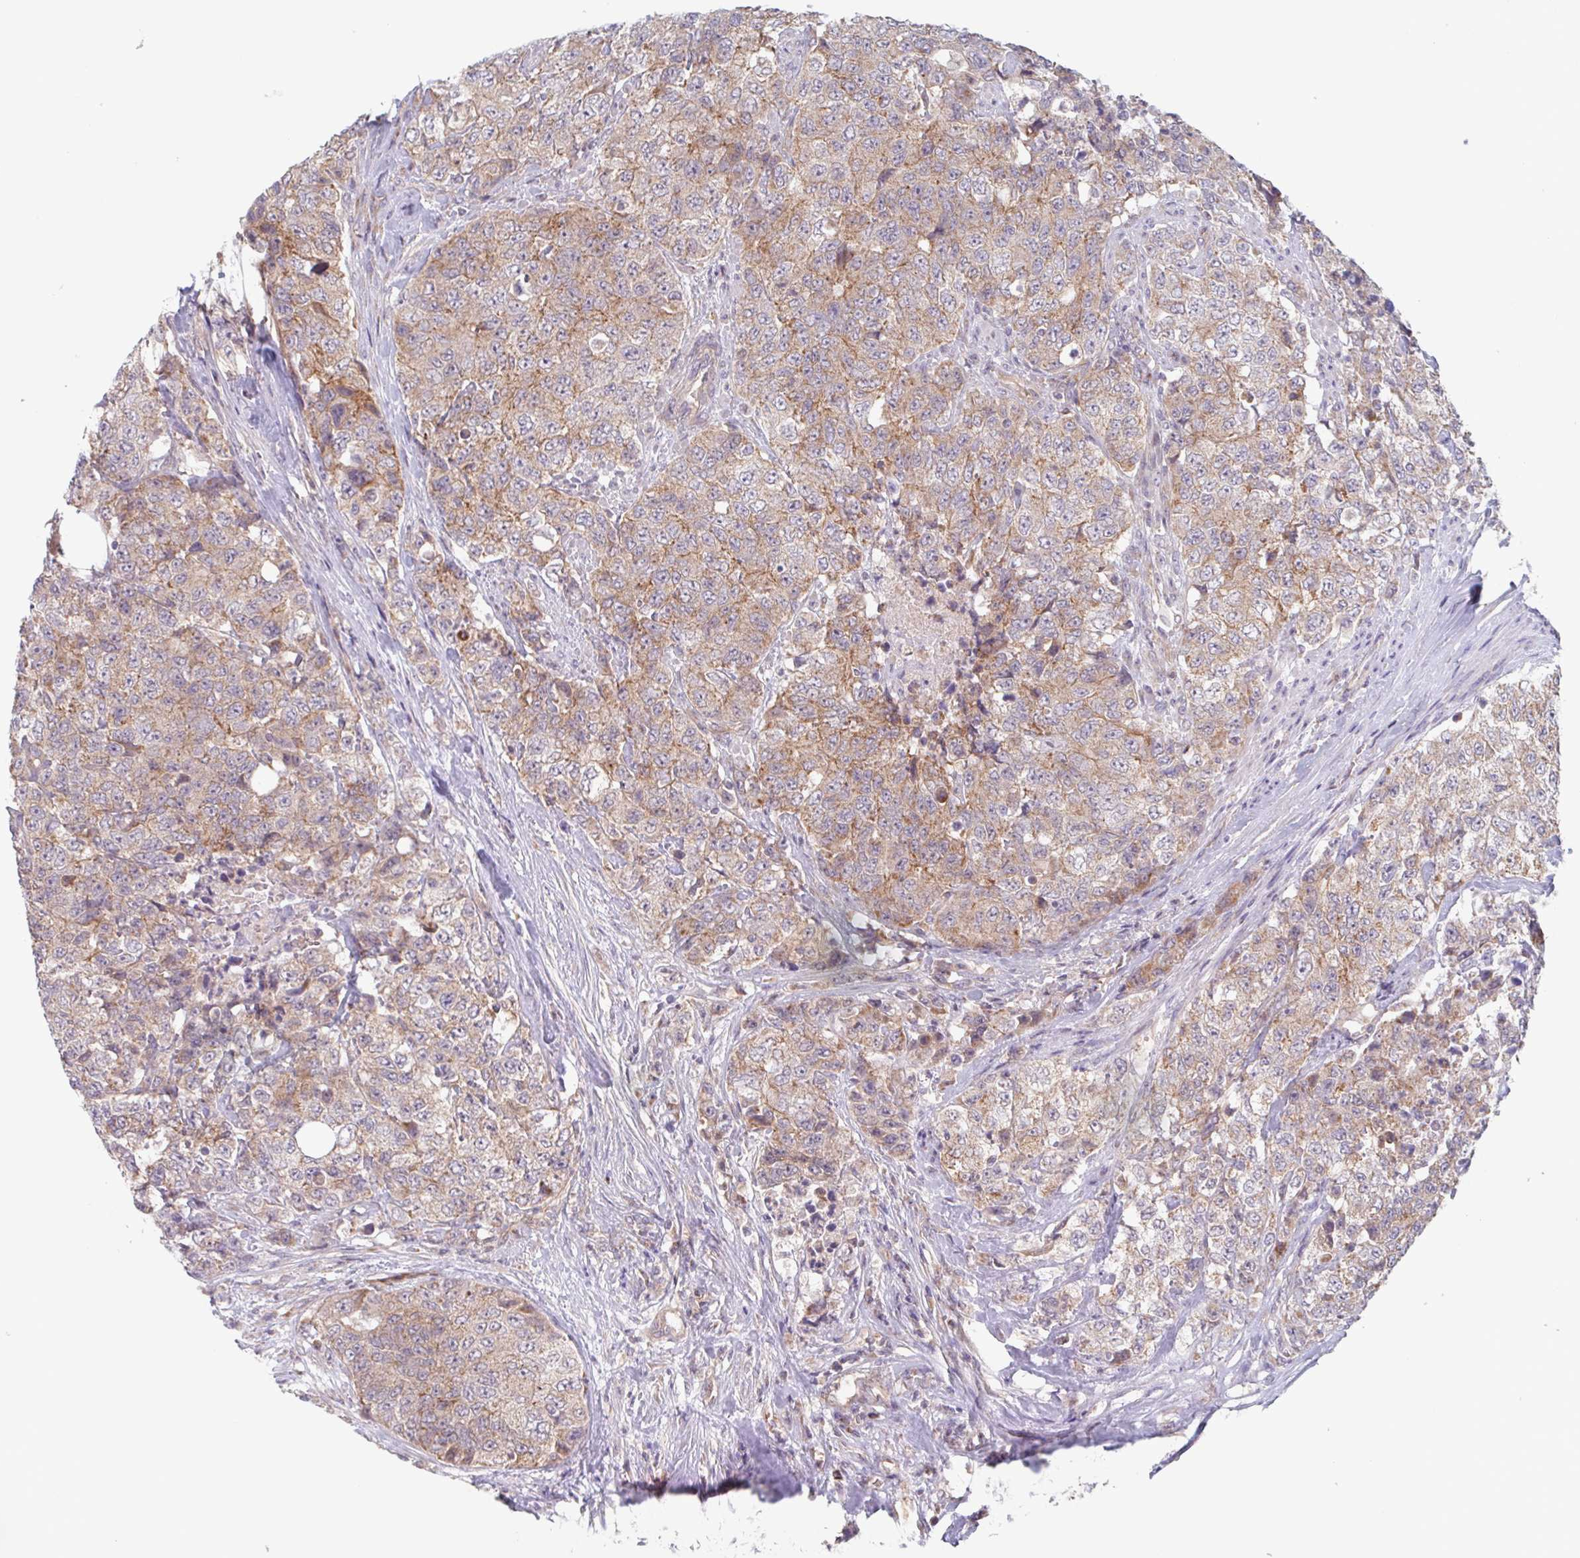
{"staining": {"intensity": "moderate", "quantity": "25%-75%", "location": "cytoplasmic/membranous"}, "tissue": "urothelial cancer", "cell_type": "Tumor cells", "image_type": "cancer", "snomed": [{"axis": "morphology", "description": "Urothelial carcinoma, High grade"}, {"axis": "topography", "description": "Urinary bladder"}], "caption": "Urothelial carcinoma (high-grade) stained with immunohistochemistry displays moderate cytoplasmic/membranous staining in approximately 25%-75% of tumor cells.", "gene": "SURF1", "patient": {"sex": "female", "age": 78}}